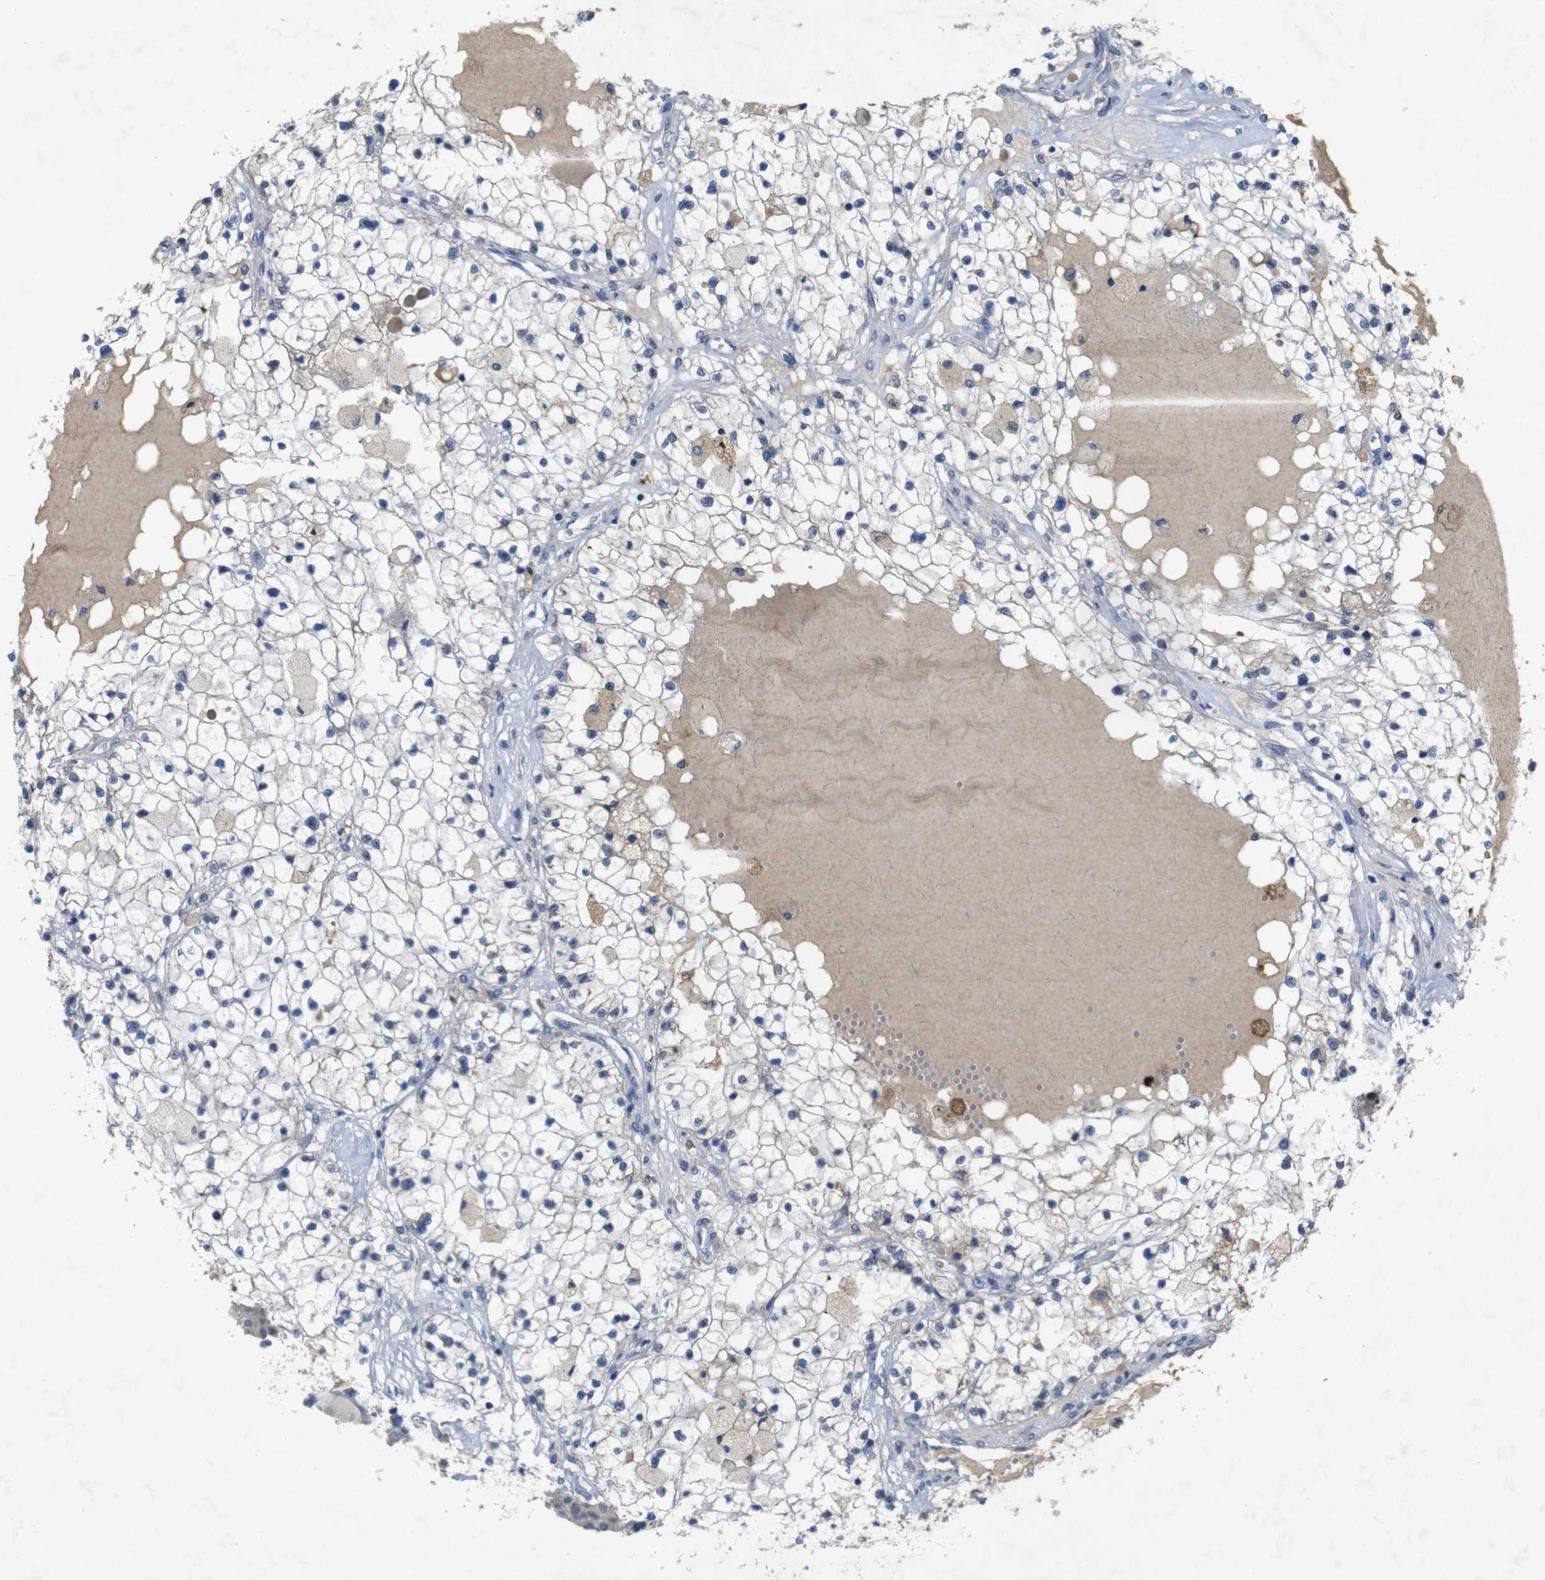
{"staining": {"intensity": "negative", "quantity": "none", "location": "none"}, "tissue": "renal cancer", "cell_type": "Tumor cells", "image_type": "cancer", "snomed": [{"axis": "morphology", "description": "Adenocarcinoma, NOS"}, {"axis": "topography", "description": "Kidney"}], "caption": "IHC histopathology image of neoplastic tissue: human renal adenocarcinoma stained with DAB (3,3'-diaminobenzidine) displays no significant protein positivity in tumor cells. (DAB immunohistochemistry (IHC) visualized using brightfield microscopy, high magnification).", "gene": "BCAR3", "patient": {"sex": "male", "age": 68}}